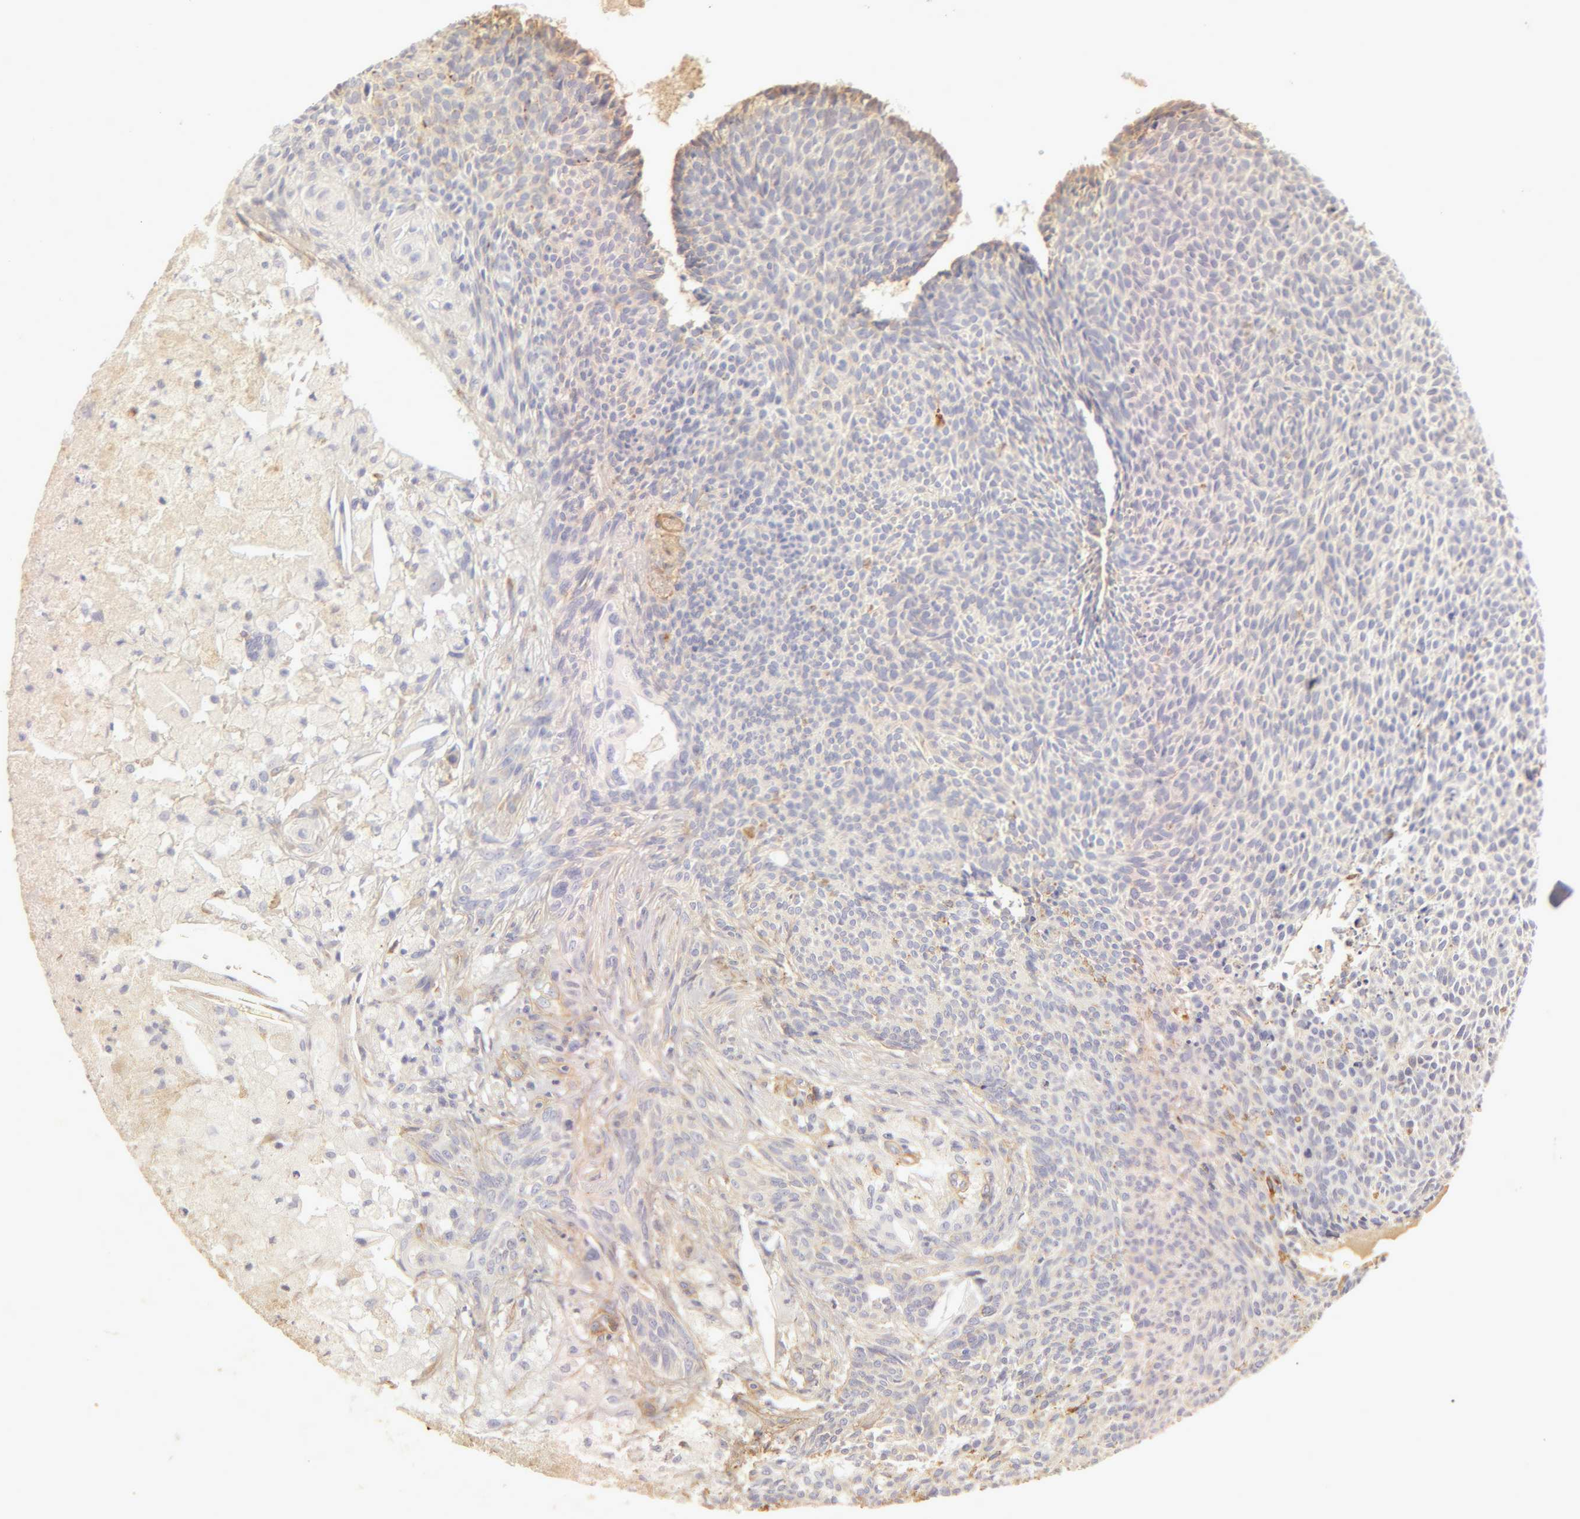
{"staining": {"intensity": "negative", "quantity": "none", "location": "none"}, "tissue": "skin cancer", "cell_type": "Tumor cells", "image_type": "cancer", "snomed": [{"axis": "morphology", "description": "Basal cell carcinoma"}, {"axis": "topography", "description": "Skin"}], "caption": "This is an immunohistochemistry (IHC) micrograph of skin basal cell carcinoma. There is no staining in tumor cells.", "gene": "COL4A1", "patient": {"sex": "male", "age": 84}}